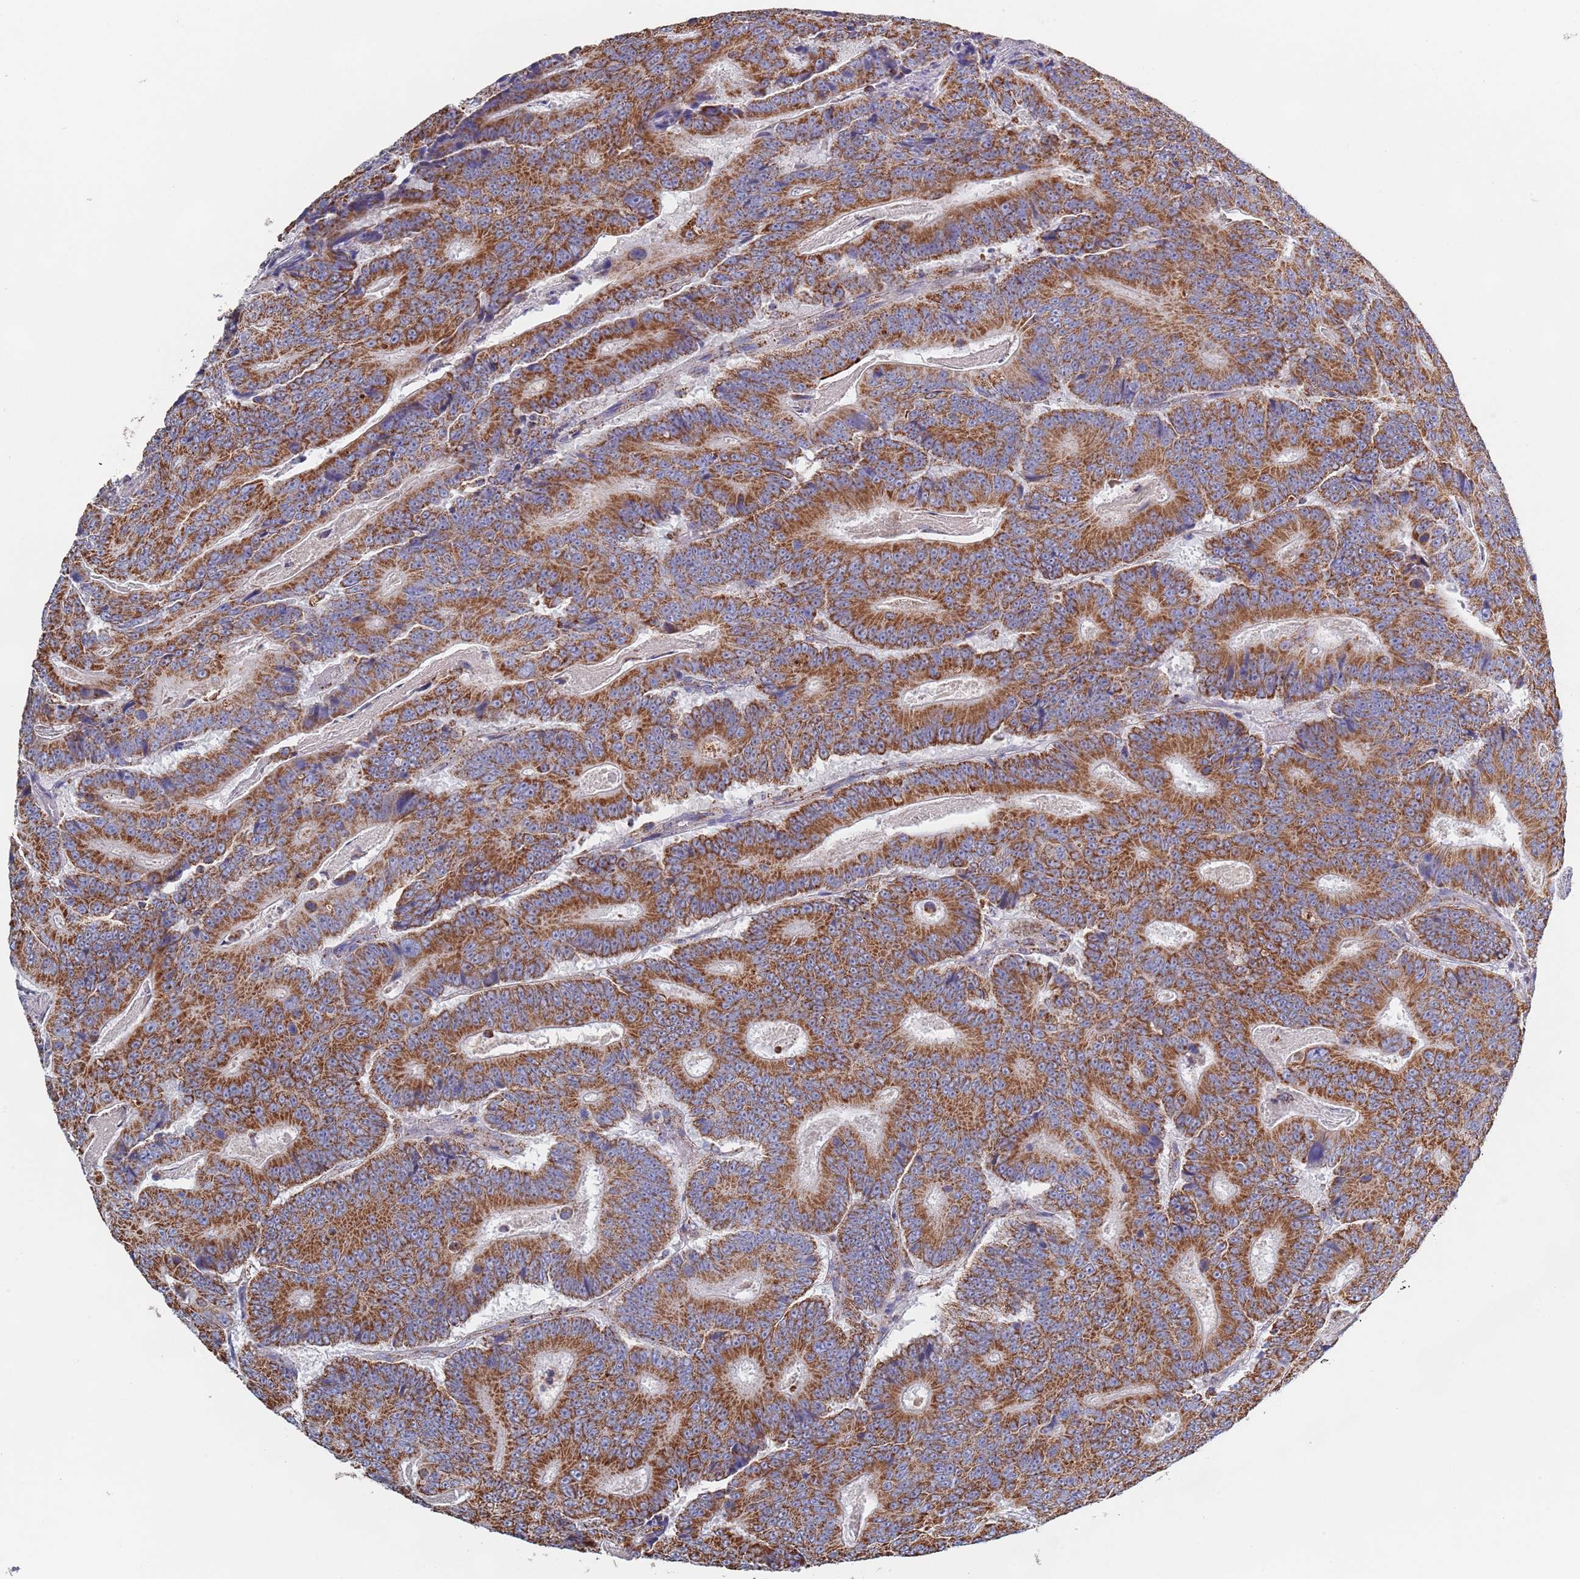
{"staining": {"intensity": "strong", "quantity": ">75%", "location": "cytoplasmic/membranous"}, "tissue": "colorectal cancer", "cell_type": "Tumor cells", "image_type": "cancer", "snomed": [{"axis": "morphology", "description": "Adenocarcinoma, NOS"}, {"axis": "topography", "description": "Colon"}], "caption": "A high-resolution micrograph shows IHC staining of colorectal cancer, which demonstrates strong cytoplasmic/membranous expression in about >75% of tumor cells. (IHC, brightfield microscopy, high magnification).", "gene": "PGP", "patient": {"sex": "male", "age": 83}}